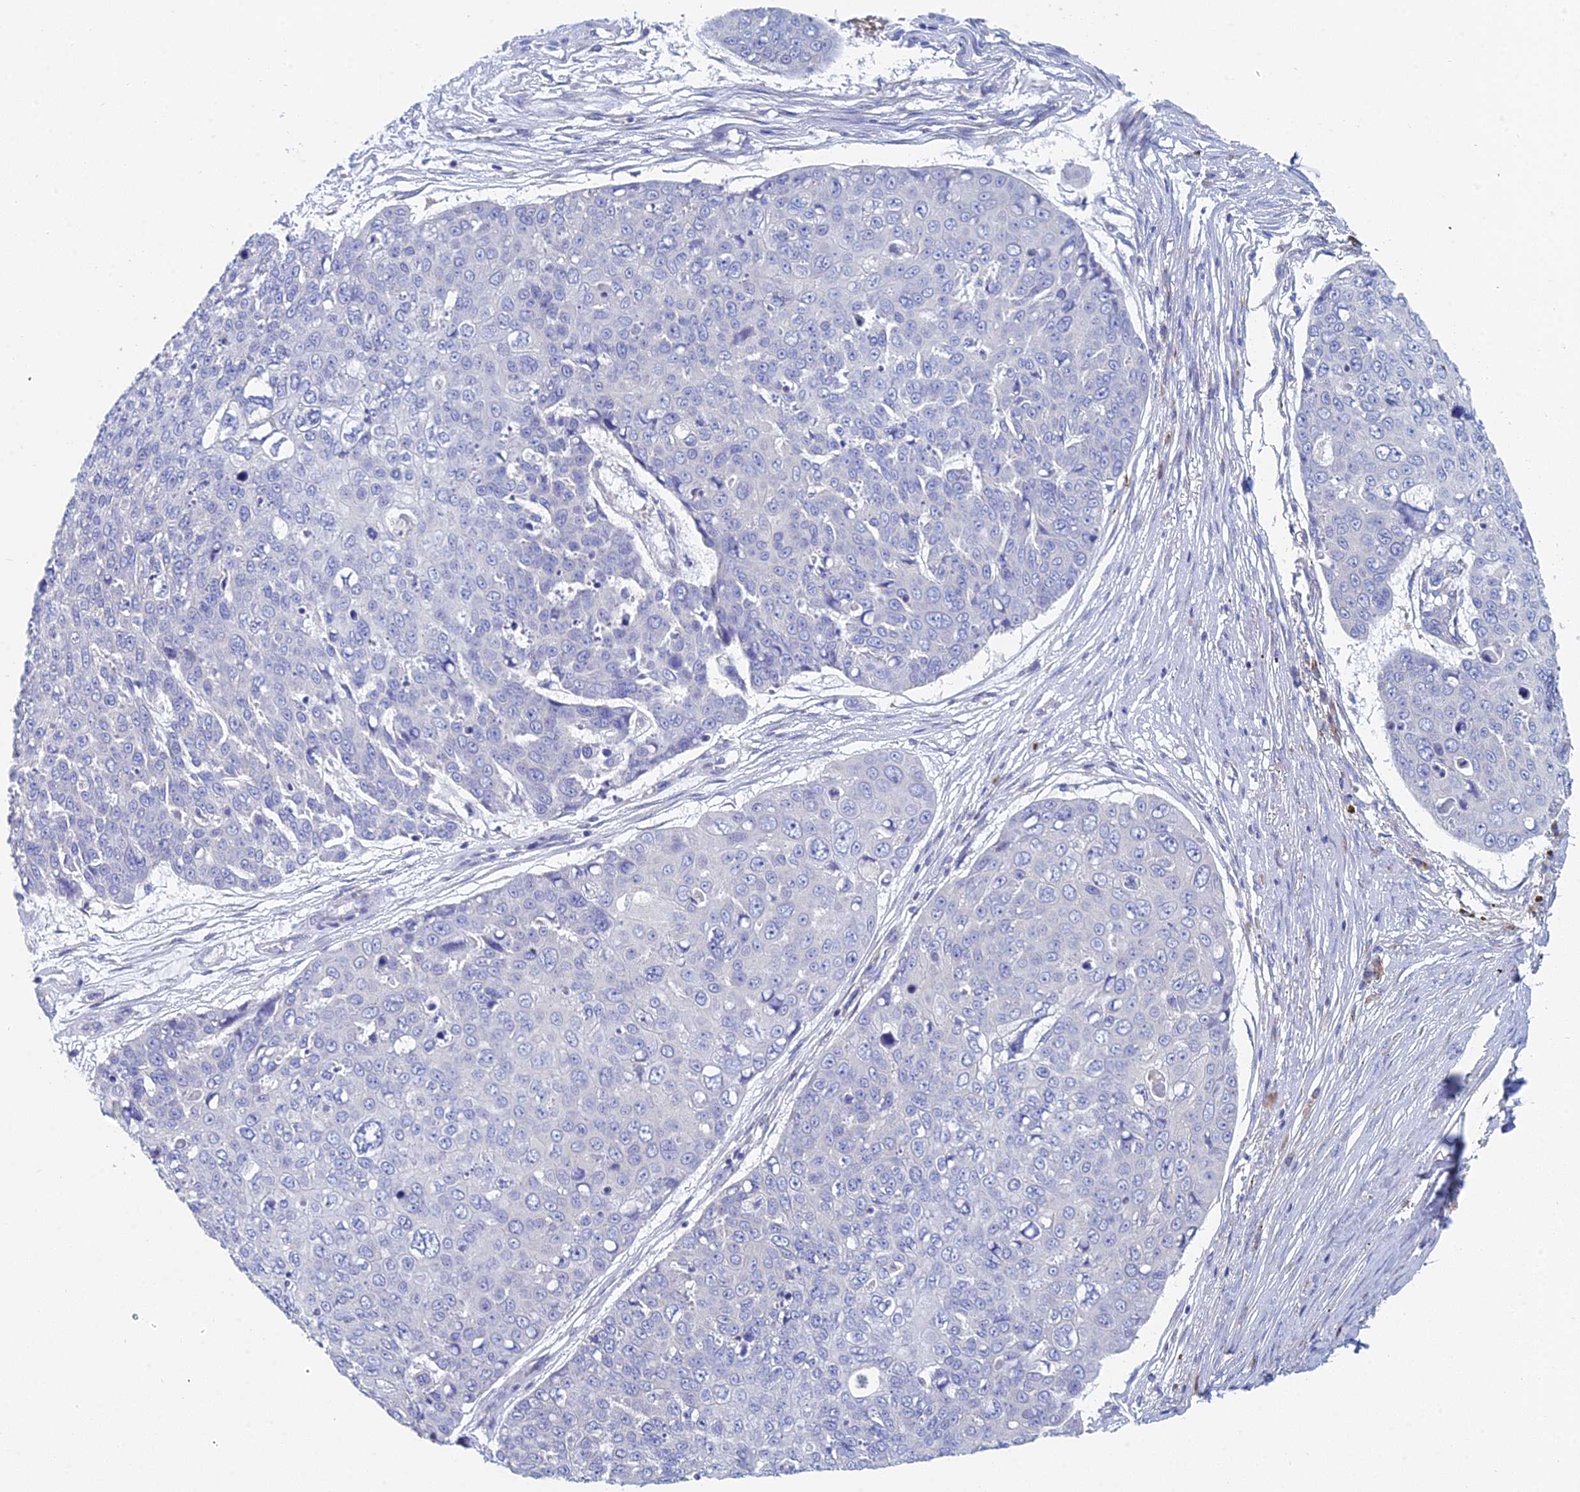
{"staining": {"intensity": "negative", "quantity": "none", "location": "none"}, "tissue": "skin cancer", "cell_type": "Tumor cells", "image_type": "cancer", "snomed": [{"axis": "morphology", "description": "Squamous cell carcinoma, NOS"}, {"axis": "topography", "description": "Skin"}], "caption": "The micrograph demonstrates no staining of tumor cells in skin cancer. (DAB (3,3'-diaminobenzidine) immunohistochemistry with hematoxylin counter stain).", "gene": "CRACR2B", "patient": {"sex": "male", "age": 71}}